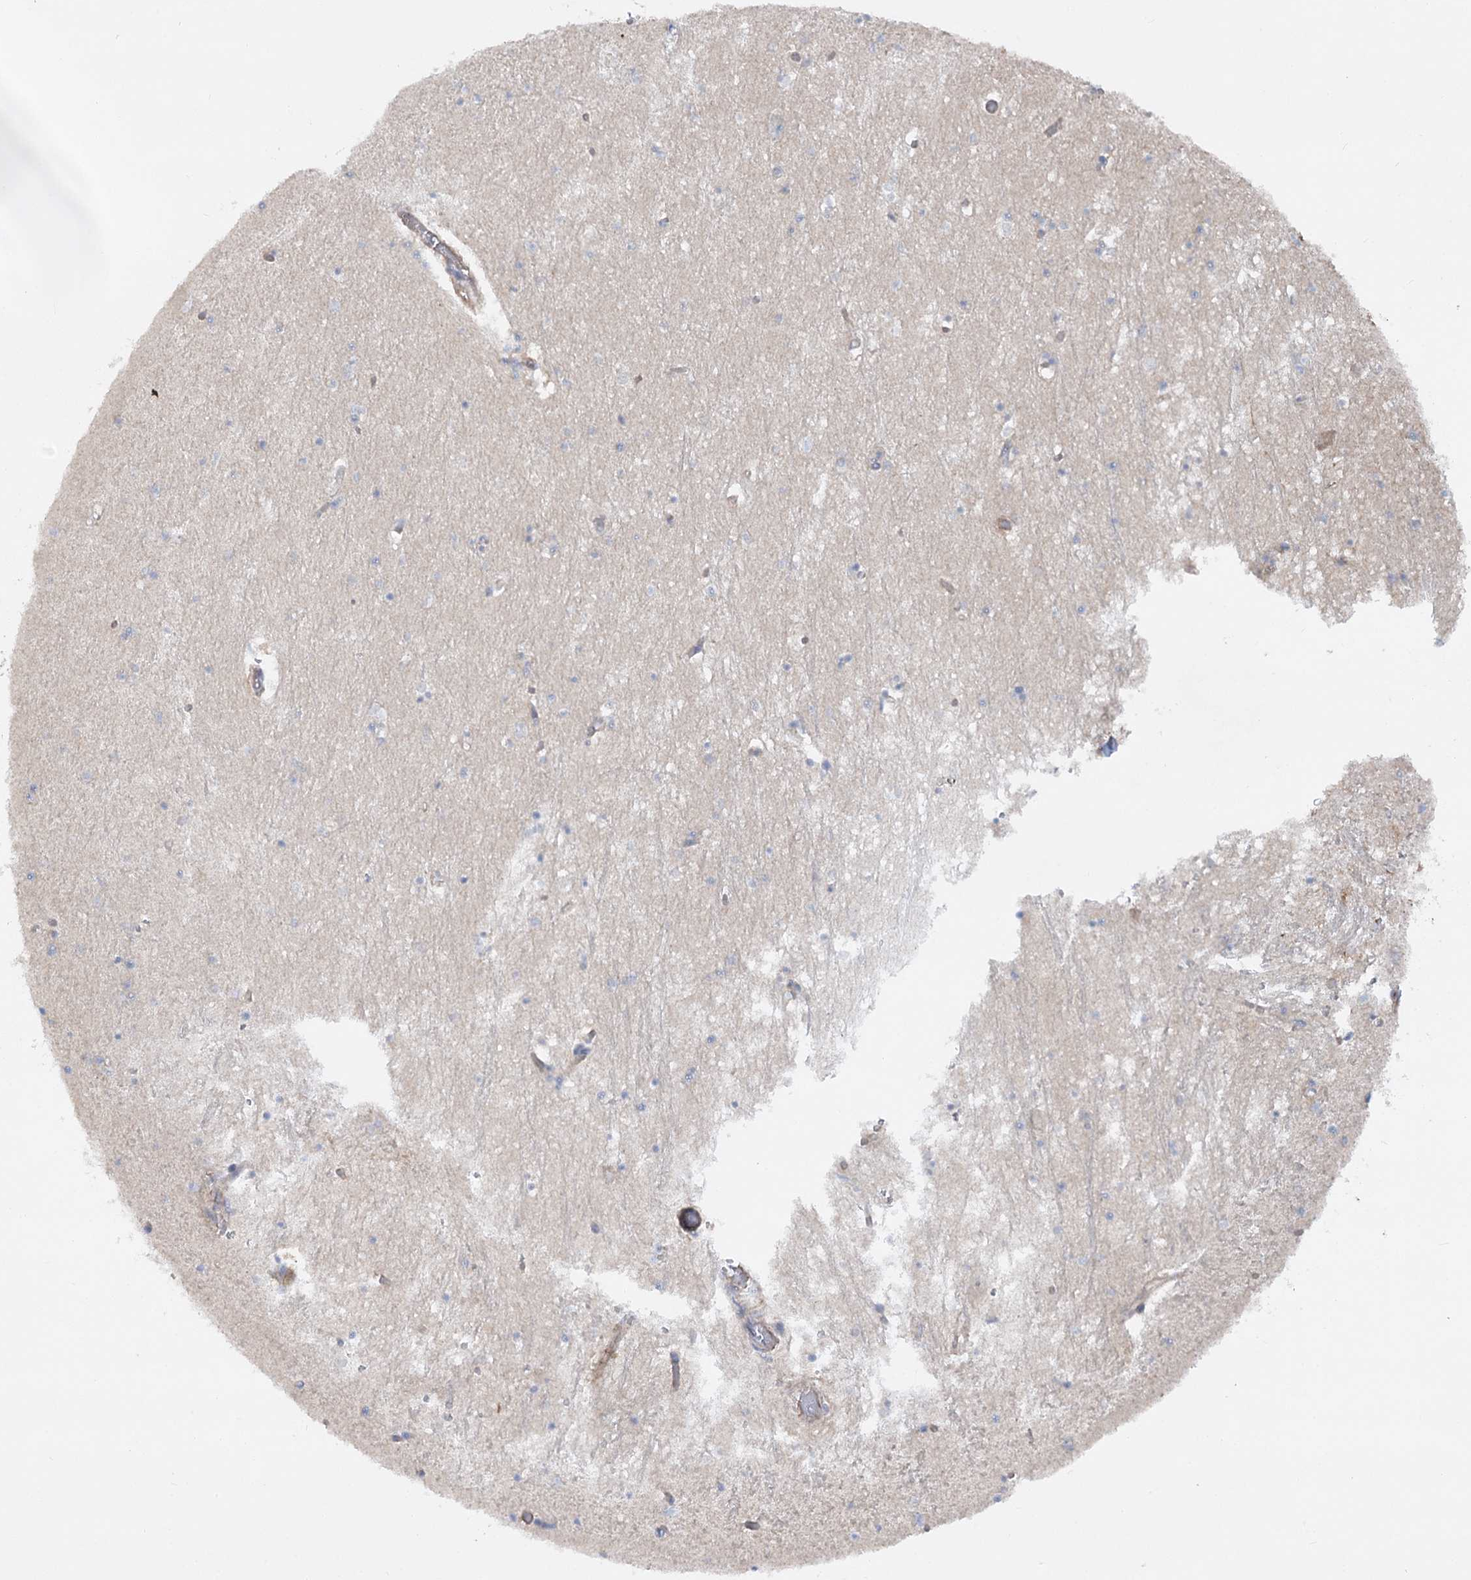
{"staining": {"intensity": "negative", "quantity": "none", "location": "none"}, "tissue": "hippocampus", "cell_type": "Glial cells", "image_type": "normal", "snomed": [{"axis": "morphology", "description": "Normal tissue, NOS"}, {"axis": "topography", "description": "Hippocampus"}], "caption": "An immunohistochemistry histopathology image of unremarkable hippocampus is shown. There is no staining in glial cells of hippocampus. The staining is performed using DAB brown chromogen with nuclei counter-stained in using hematoxylin.", "gene": "KIAA0825", "patient": {"sex": "male", "age": 70}}